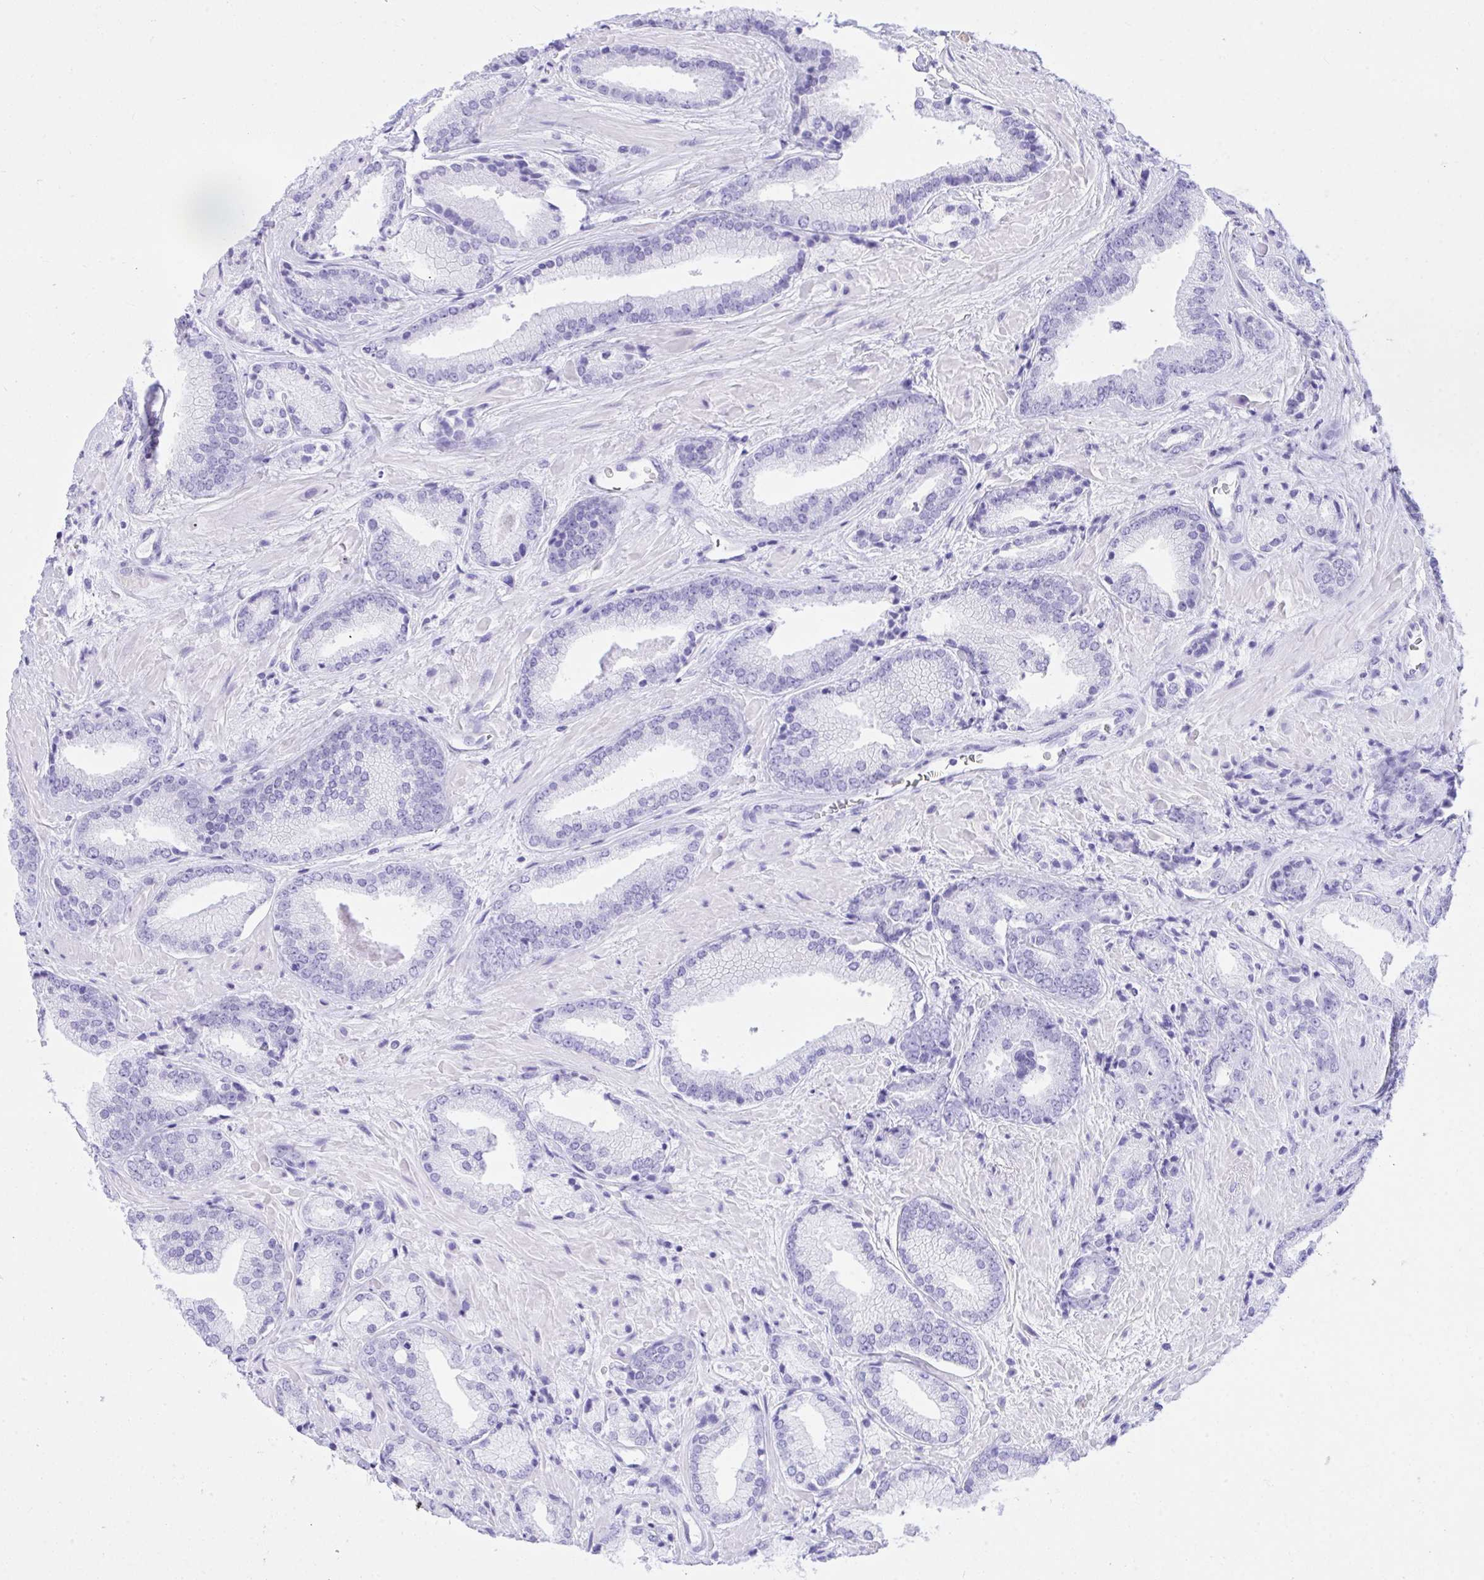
{"staining": {"intensity": "negative", "quantity": "none", "location": "none"}, "tissue": "prostate cancer", "cell_type": "Tumor cells", "image_type": "cancer", "snomed": [{"axis": "morphology", "description": "Adenocarcinoma, High grade"}, {"axis": "topography", "description": "Prostate"}], "caption": "Immunohistochemistry of human adenocarcinoma (high-grade) (prostate) reveals no expression in tumor cells.", "gene": "TLN2", "patient": {"sex": "male", "age": 56}}